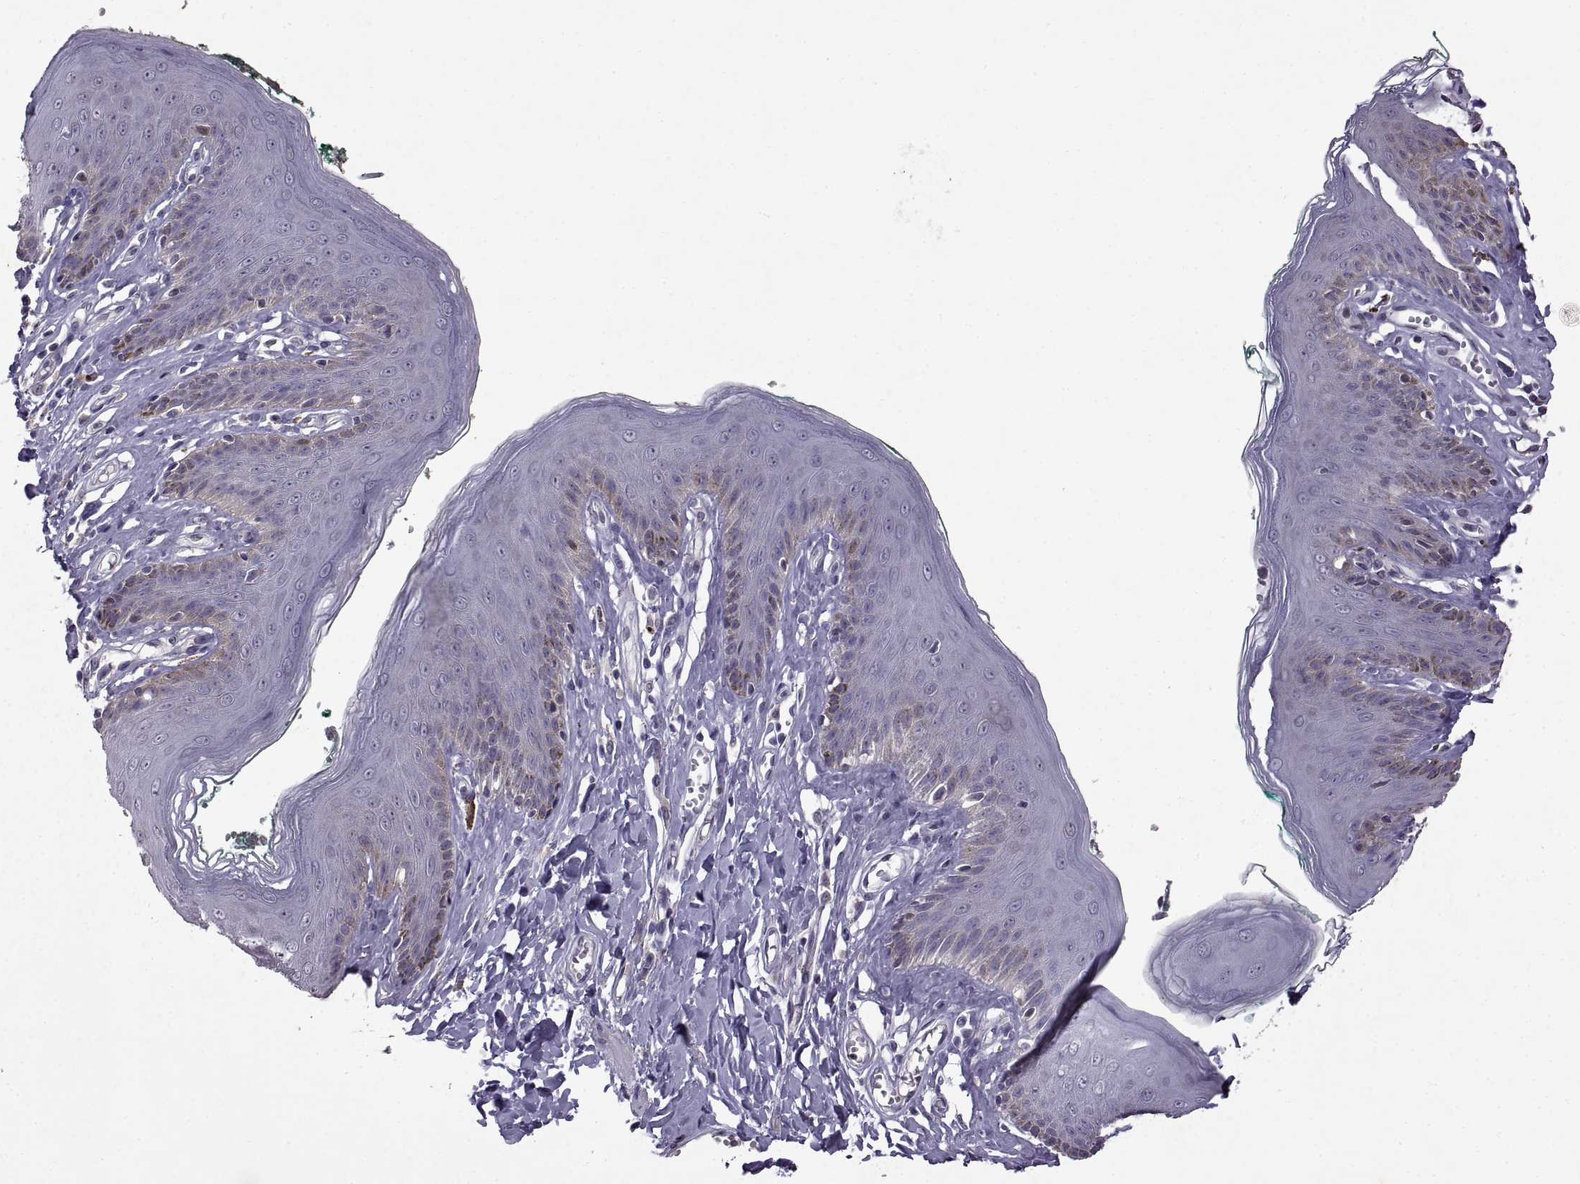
{"staining": {"intensity": "negative", "quantity": "none", "location": "none"}, "tissue": "skin", "cell_type": "Epidermal cells", "image_type": "normal", "snomed": [{"axis": "morphology", "description": "Normal tissue, NOS"}, {"axis": "topography", "description": "Vulva"}], "caption": "A high-resolution photomicrograph shows IHC staining of unremarkable skin, which displays no significant positivity in epidermal cells.", "gene": "DEFB136", "patient": {"sex": "female", "age": 66}}